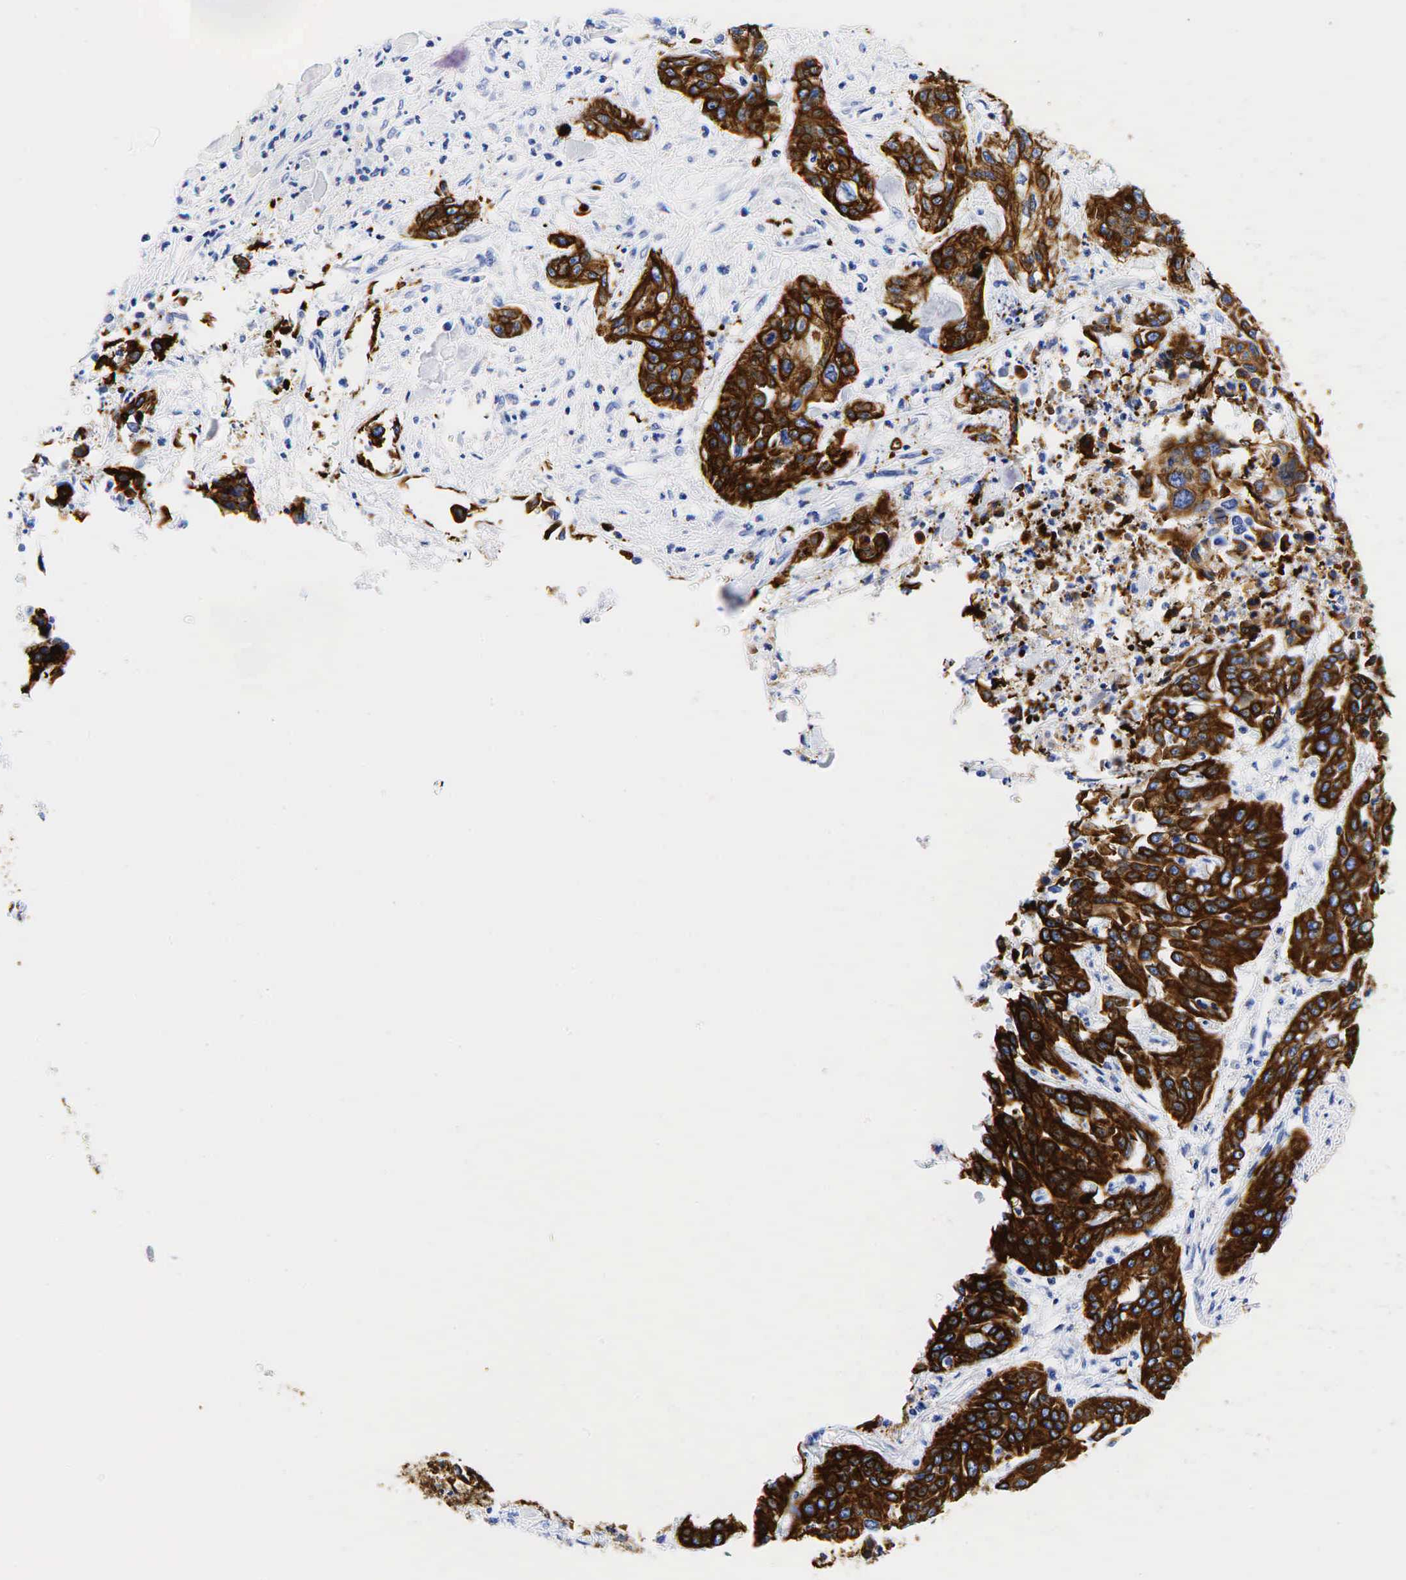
{"staining": {"intensity": "strong", "quantity": ">75%", "location": "cytoplasmic/membranous"}, "tissue": "cervical cancer", "cell_type": "Tumor cells", "image_type": "cancer", "snomed": [{"axis": "morphology", "description": "Squamous cell carcinoma, NOS"}, {"axis": "topography", "description": "Cervix"}], "caption": "This is a histology image of immunohistochemistry staining of cervical cancer (squamous cell carcinoma), which shows strong expression in the cytoplasmic/membranous of tumor cells.", "gene": "KRT19", "patient": {"sex": "female", "age": 41}}